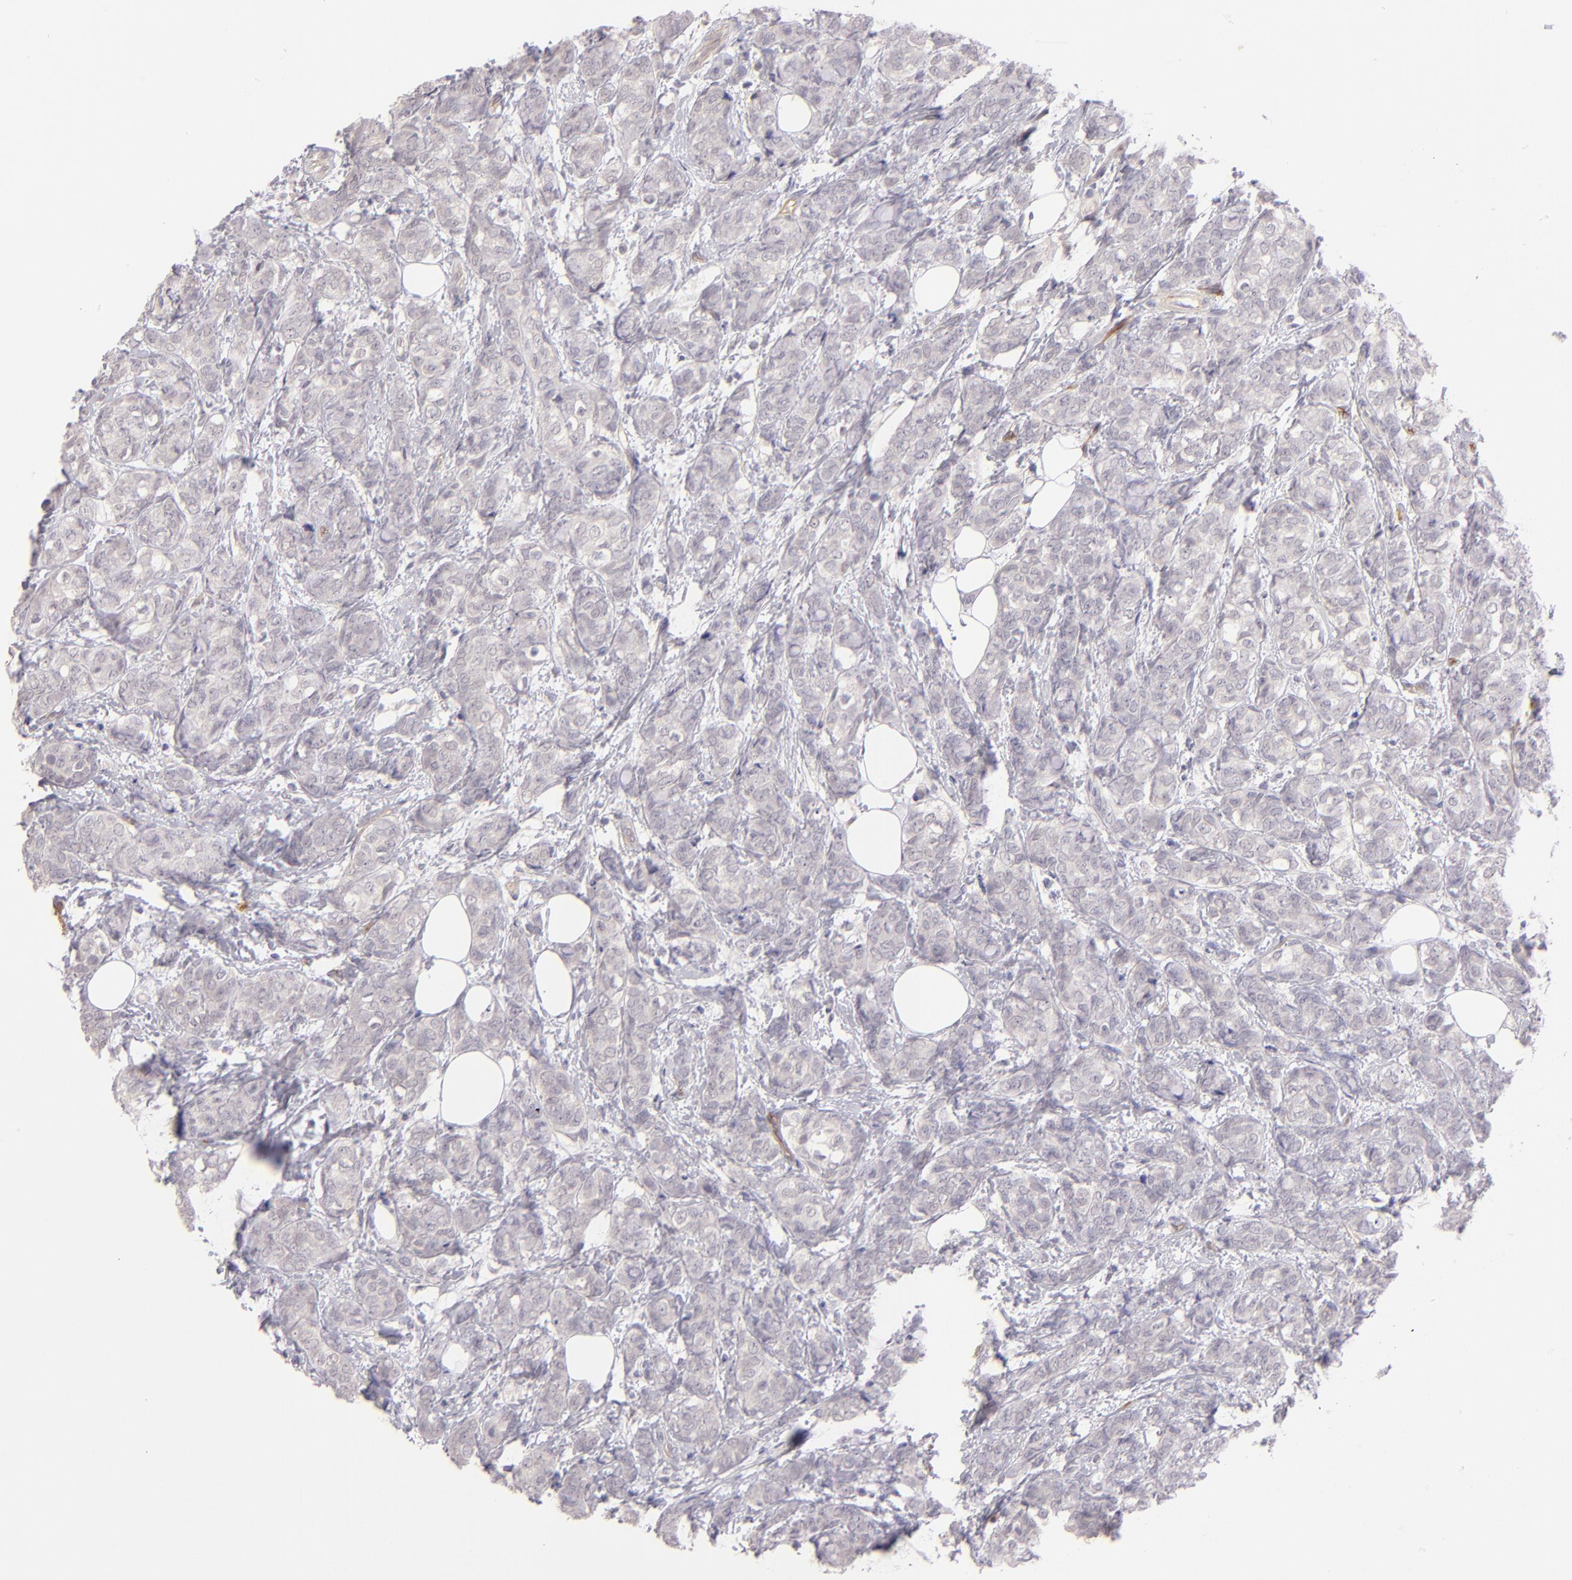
{"staining": {"intensity": "negative", "quantity": "none", "location": "none"}, "tissue": "breast cancer", "cell_type": "Tumor cells", "image_type": "cancer", "snomed": [{"axis": "morphology", "description": "Lobular carcinoma"}, {"axis": "topography", "description": "Breast"}], "caption": "Breast lobular carcinoma stained for a protein using immunohistochemistry displays no expression tumor cells.", "gene": "THBD", "patient": {"sex": "female", "age": 60}}